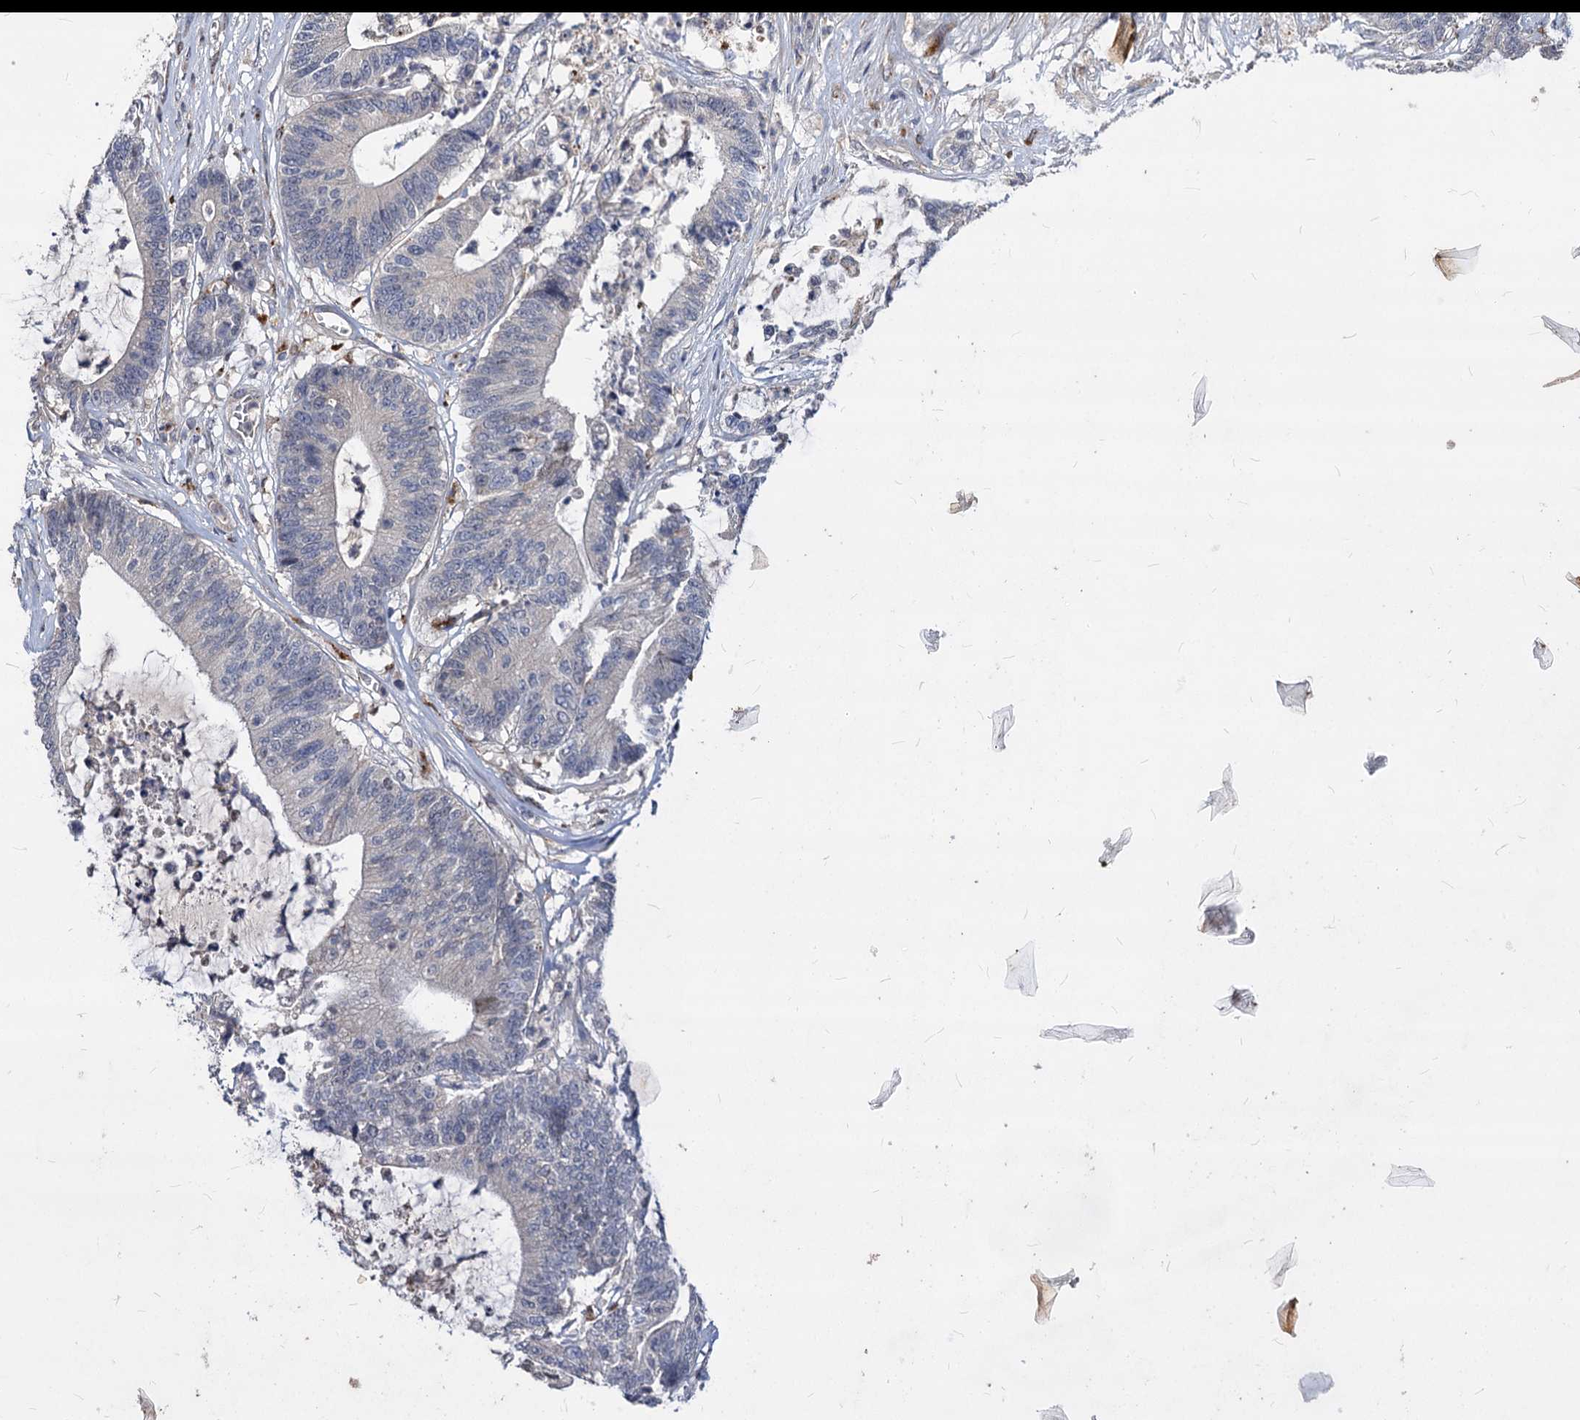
{"staining": {"intensity": "negative", "quantity": "none", "location": "none"}, "tissue": "colorectal cancer", "cell_type": "Tumor cells", "image_type": "cancer", "snomed": [{"axis": "morphology", "description": "Adenocarcinoma, NOS"}, {"axis": "topography", "description": "Colon"}], "caption": "Tumor cells show no significant expression in colorectal adenocarcinoma. (DAB (3,3'-diaminobenzidine) immunohistochemistry, high magnification).", "gene": "C11orf86", "patient": {"sex": "female", "age": 84}}